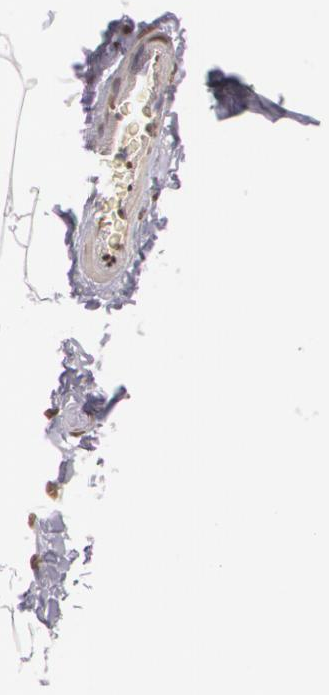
{"staining": {"intensity": "moderate", "quantity": ">75%", "location": "nuclear"}, "tissue": "adipose tissue", "cell_type": "Adipocytes", "image_type": "normal", "snomed": [{"axis": "morphology", "description": "Normal tissue, NOS"}, {"axis": "morphology", "description": "Duct carcinoma"}, {"axis": "topography", "description": "Breast"}, {"axis": "topography", "description": "Adipose tissue"}], "caption": "IHC of unremarkable human adipose tissue shows medium levels of moderate nuclear expression in approximately >75% of adipocytes. The staining was performed using DAB, with brown indicating positive protein expression. Nuclei are stained blue with hematoxylin.", "gene": "MUC1", "patient": {"sex": "female", "age": 37}}